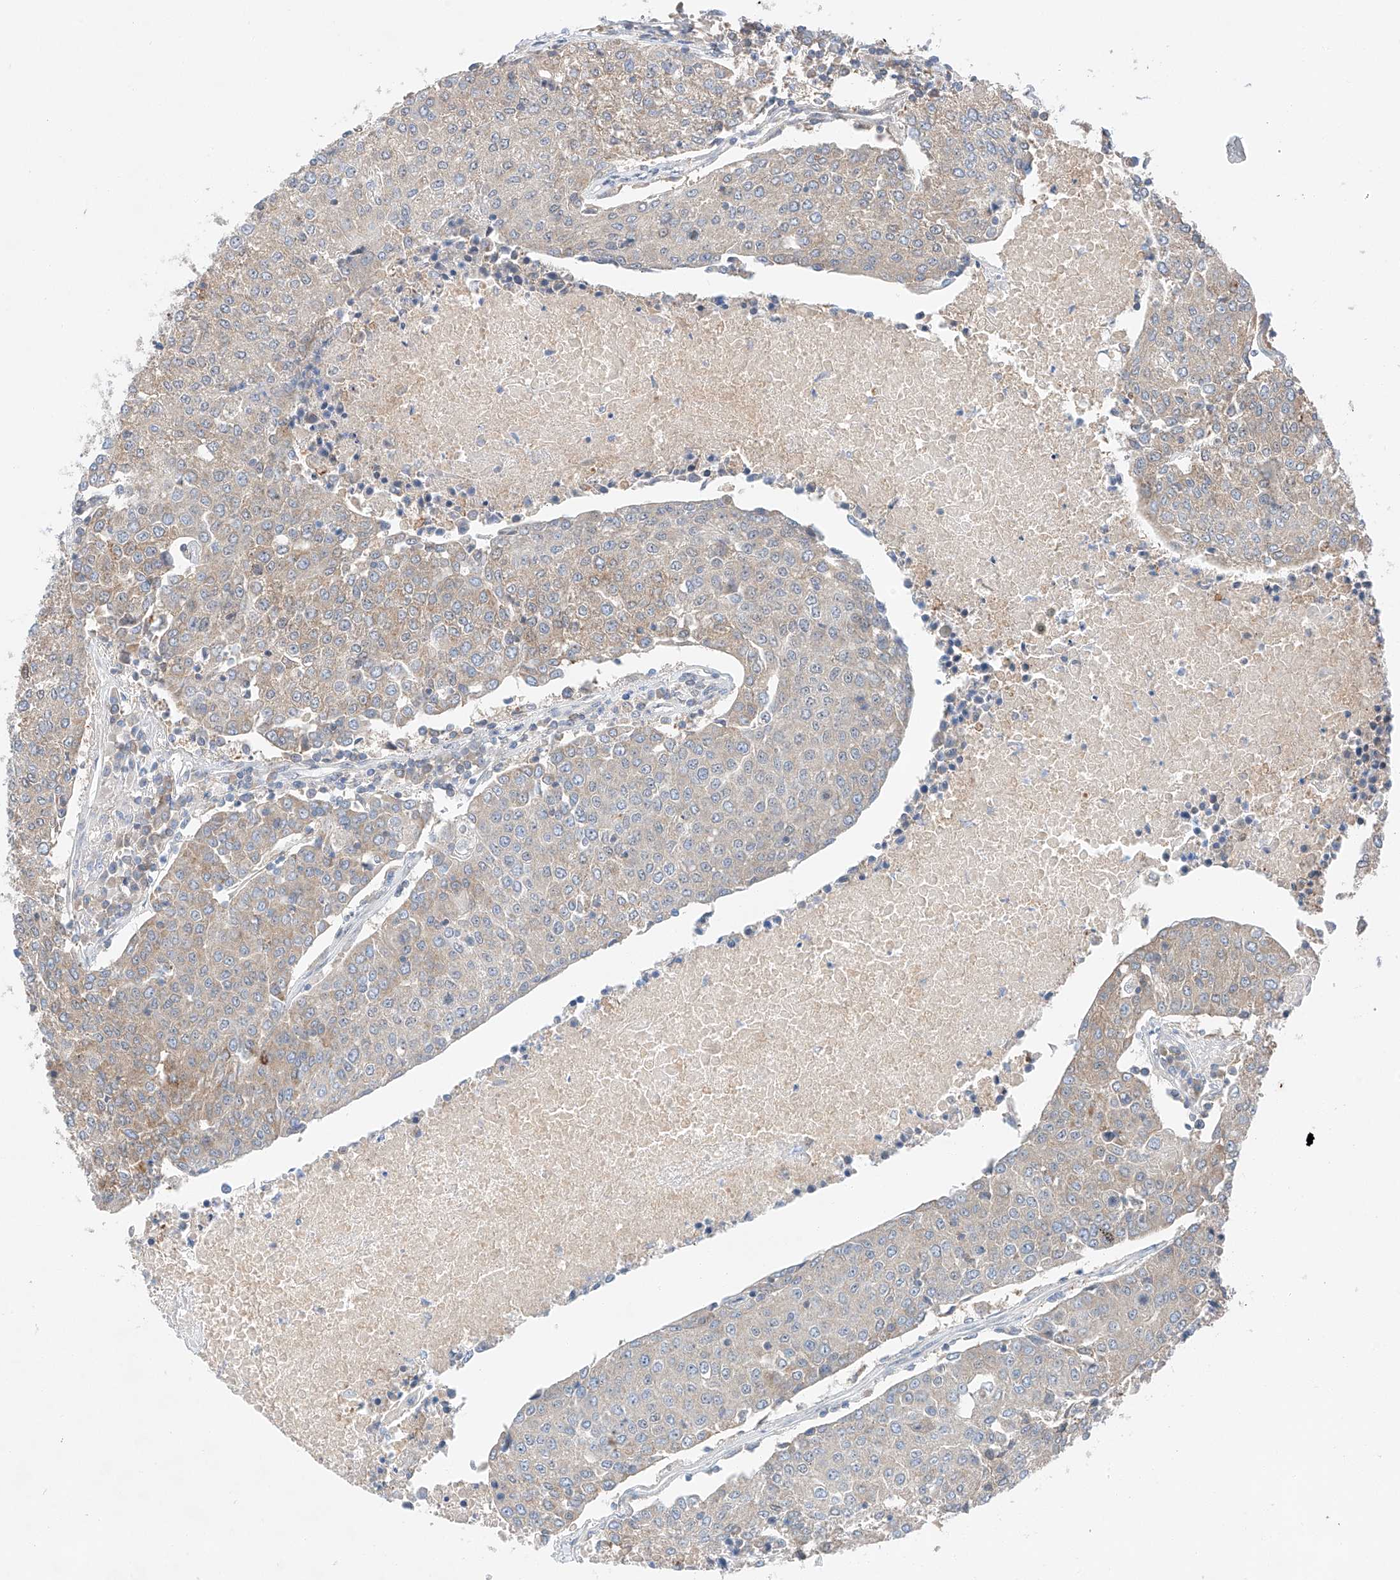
{"staining": {"intensity": "weak", "quantity": "25%-75%", "location": "cytoplasmic/membranous"}, "tissue": "urothelial cancer", "cell_type": "Tumor cells", "image_type": "cancer", "snomed": [{"axis": "morphology", "description": "Urothelial carcinoma, High grade"}, {"axis": "topography", "description": "Urinary bladder"}], "caption": "High-power microscopy captured an immunohistochemistry photomicrograph of urothelial cancer, revealing weak cytoplasmic/membranous expression in approximately 25%-75% of tumor cells.", "gene": "RUSC1", "patient": {"sex": "female", "age": 85}}